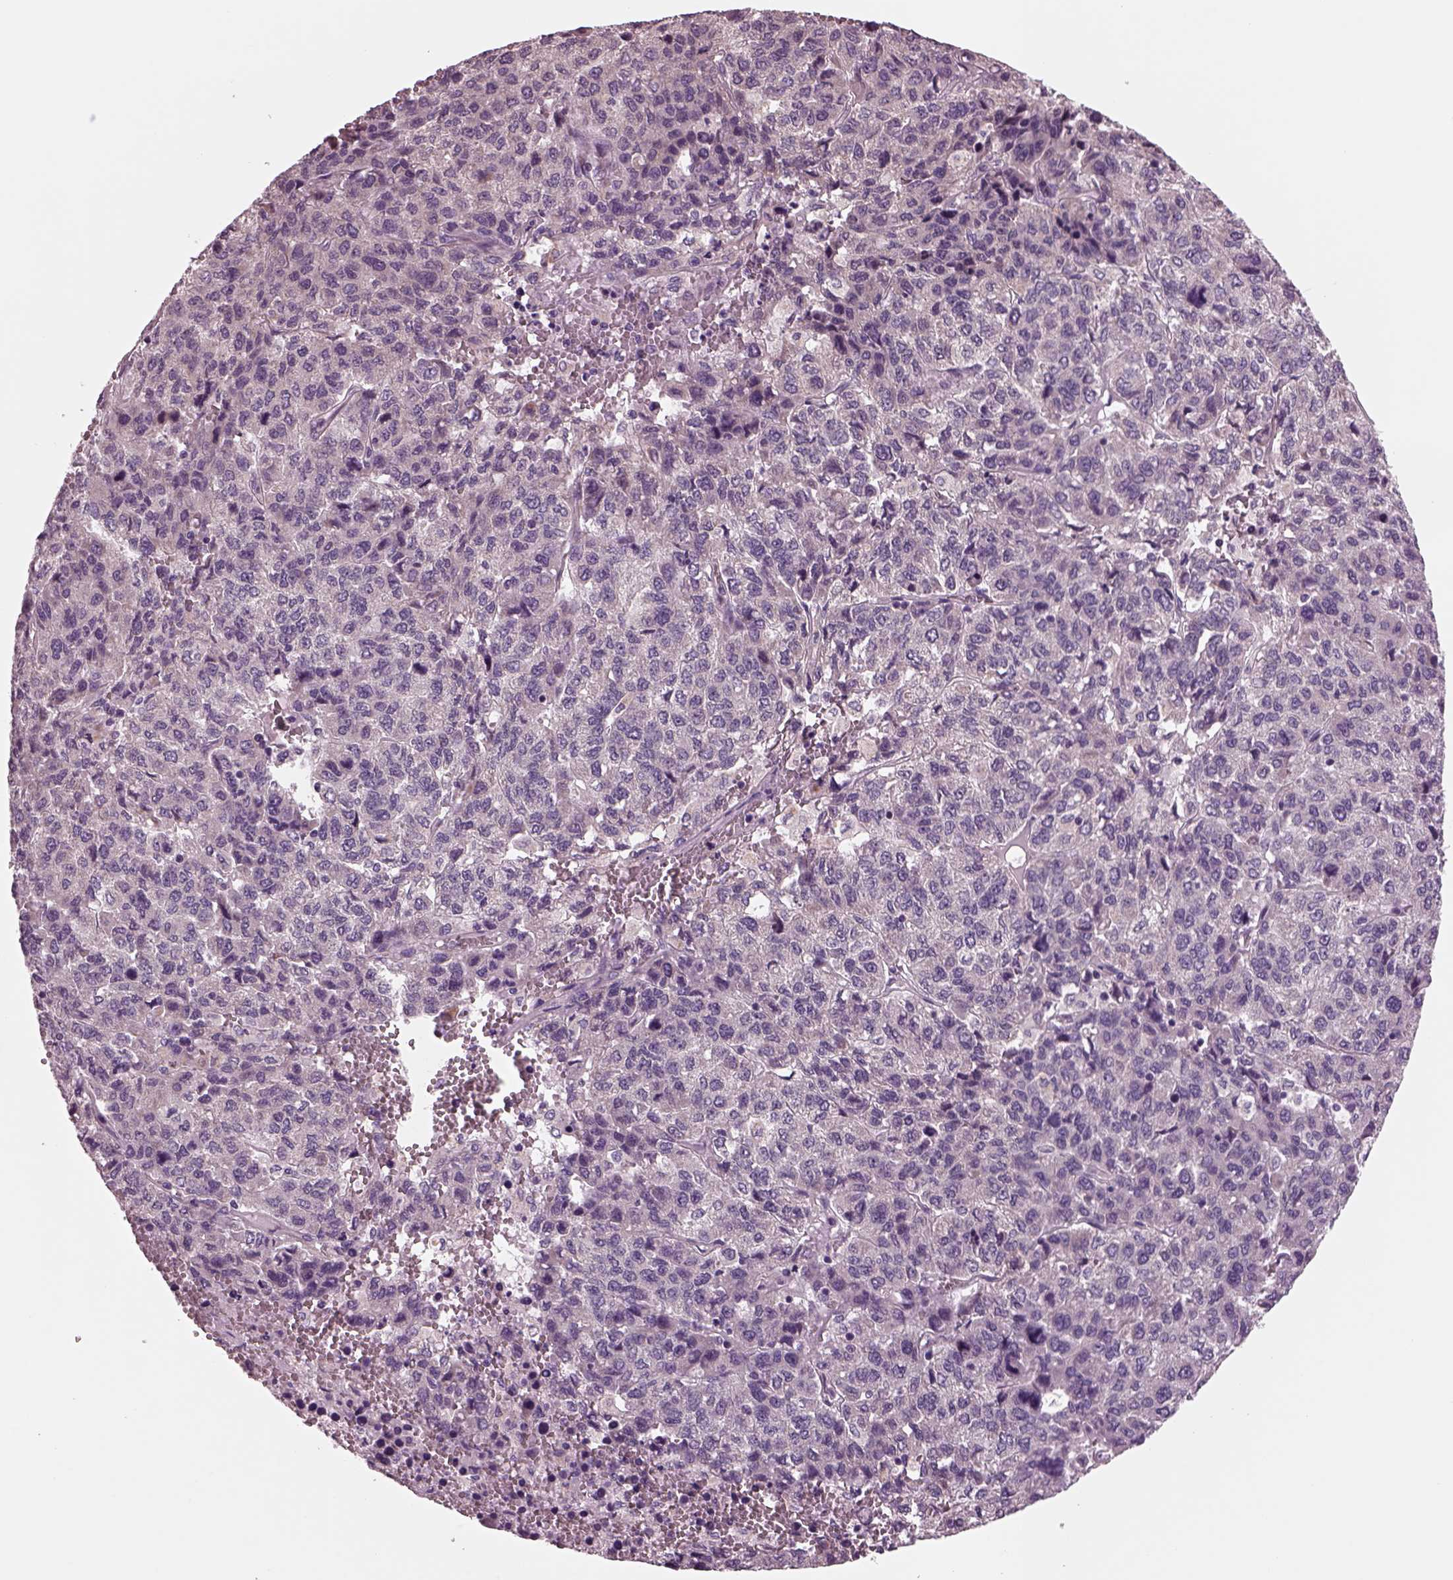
{"staining": {"intensity": "negative", "quantity": "none", "location": "none"}, "tissue": "liver cancer", "cell_type": "Tumor cells", "image_type": "cancer", "snomed": [{"axis": "morphology", "description": "Carcinoma, Hepatocellular, NOS"}, {"axis": "topography", "description": "Liver"}], "caption": "A histopathology image of hepatocellular carcinoma (liver) stained for a protein demonstrates no brown staining in tumor cells.", "gene": "AP4M1", "patient": {"sex": "male", "age": 69}}